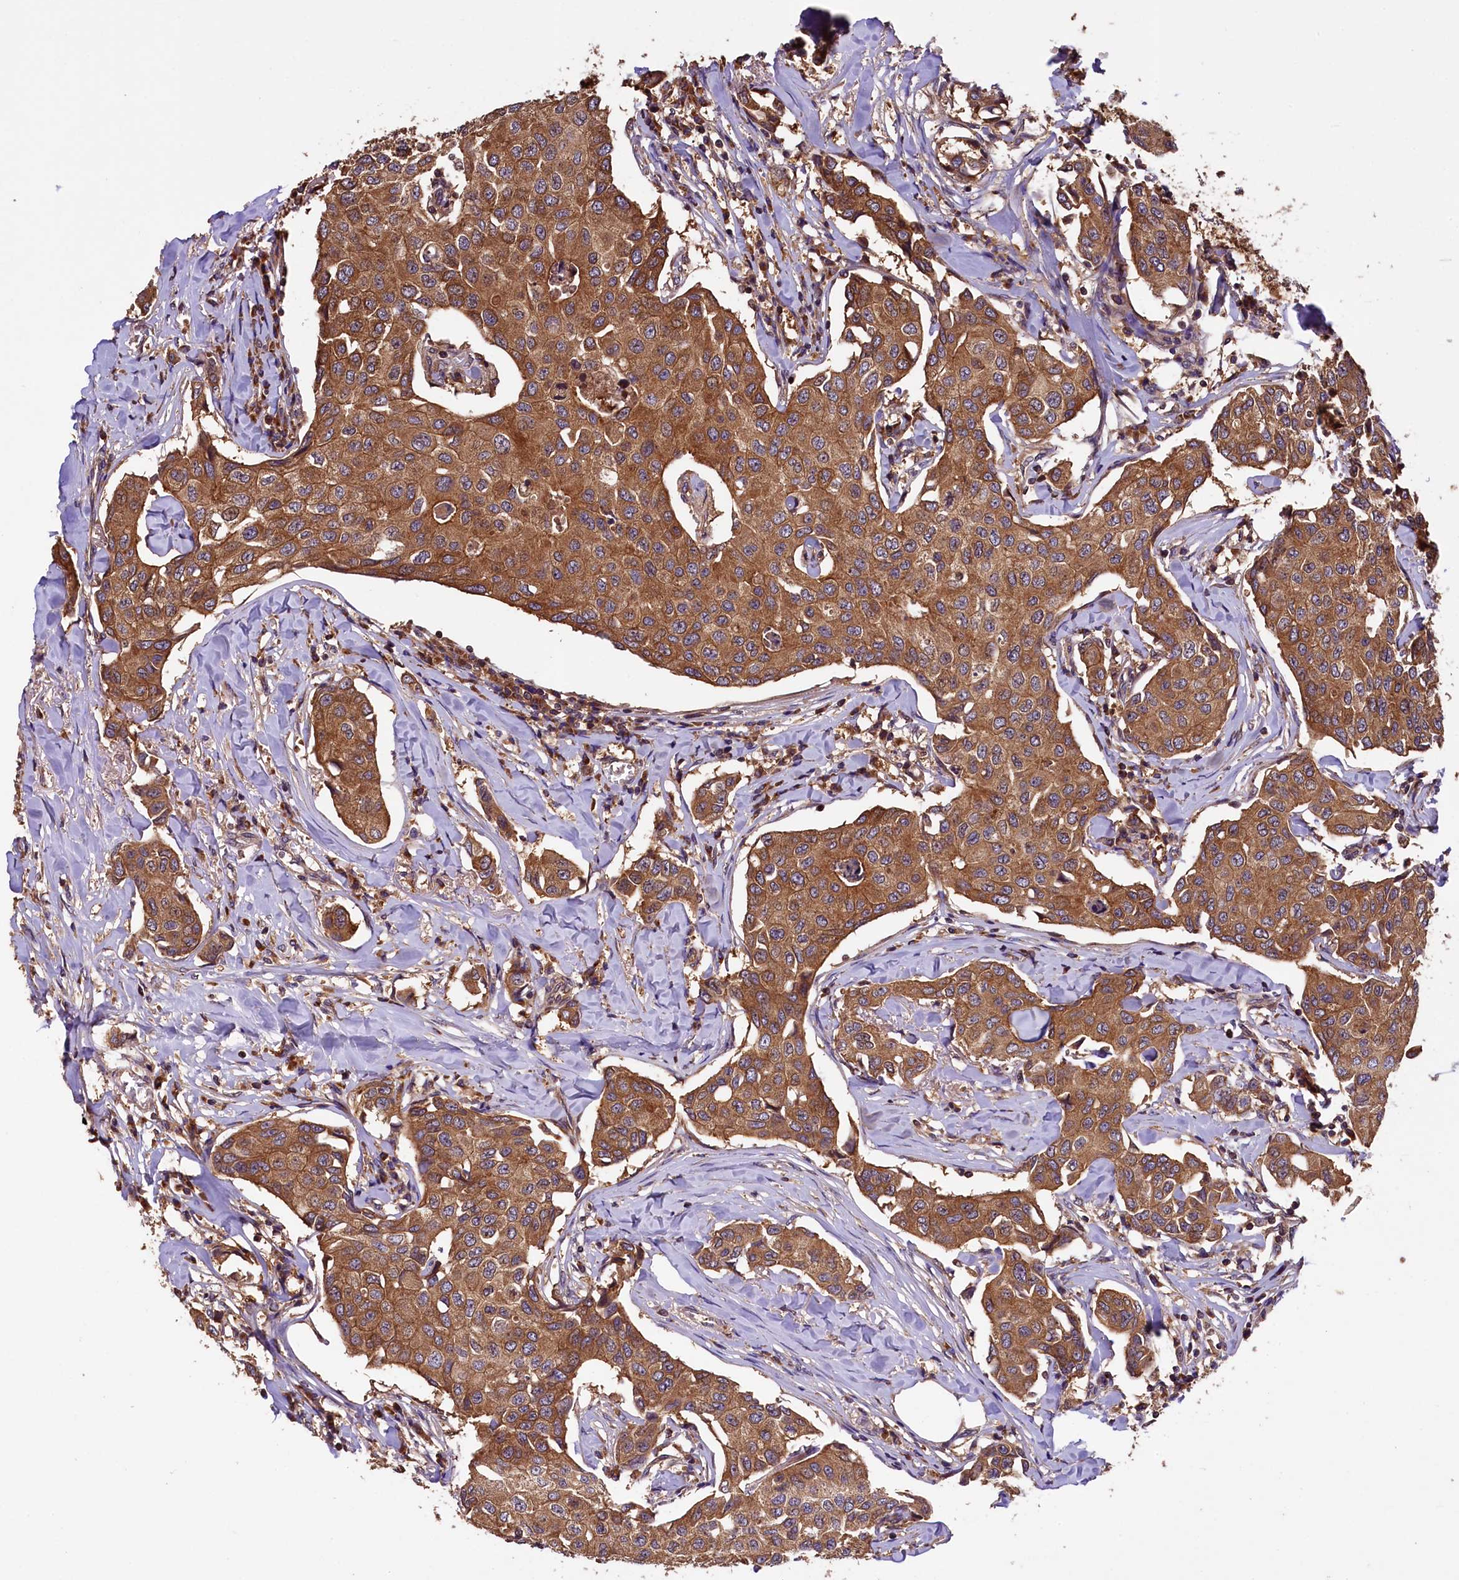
{"staining": {"intensity": "moderate", "quantity": ">75%", "location": "cytoplasmic/membranous"}, "tissue": "breast cancer", "cell_type": "Tumor cells", "image_type": "cancer", "snomed": [{"axis": "morphology", "description": "Duct carcinoma"}, {"axis": "topography", "description": "Breast"}], "caption": "IHC of breast cancer displays medium levels of moderate cytoplasmic/membranous positivity in about >75% of tumor cells.", "gene": "KLC2", "patient": {"sex": "female", "age": 80}}